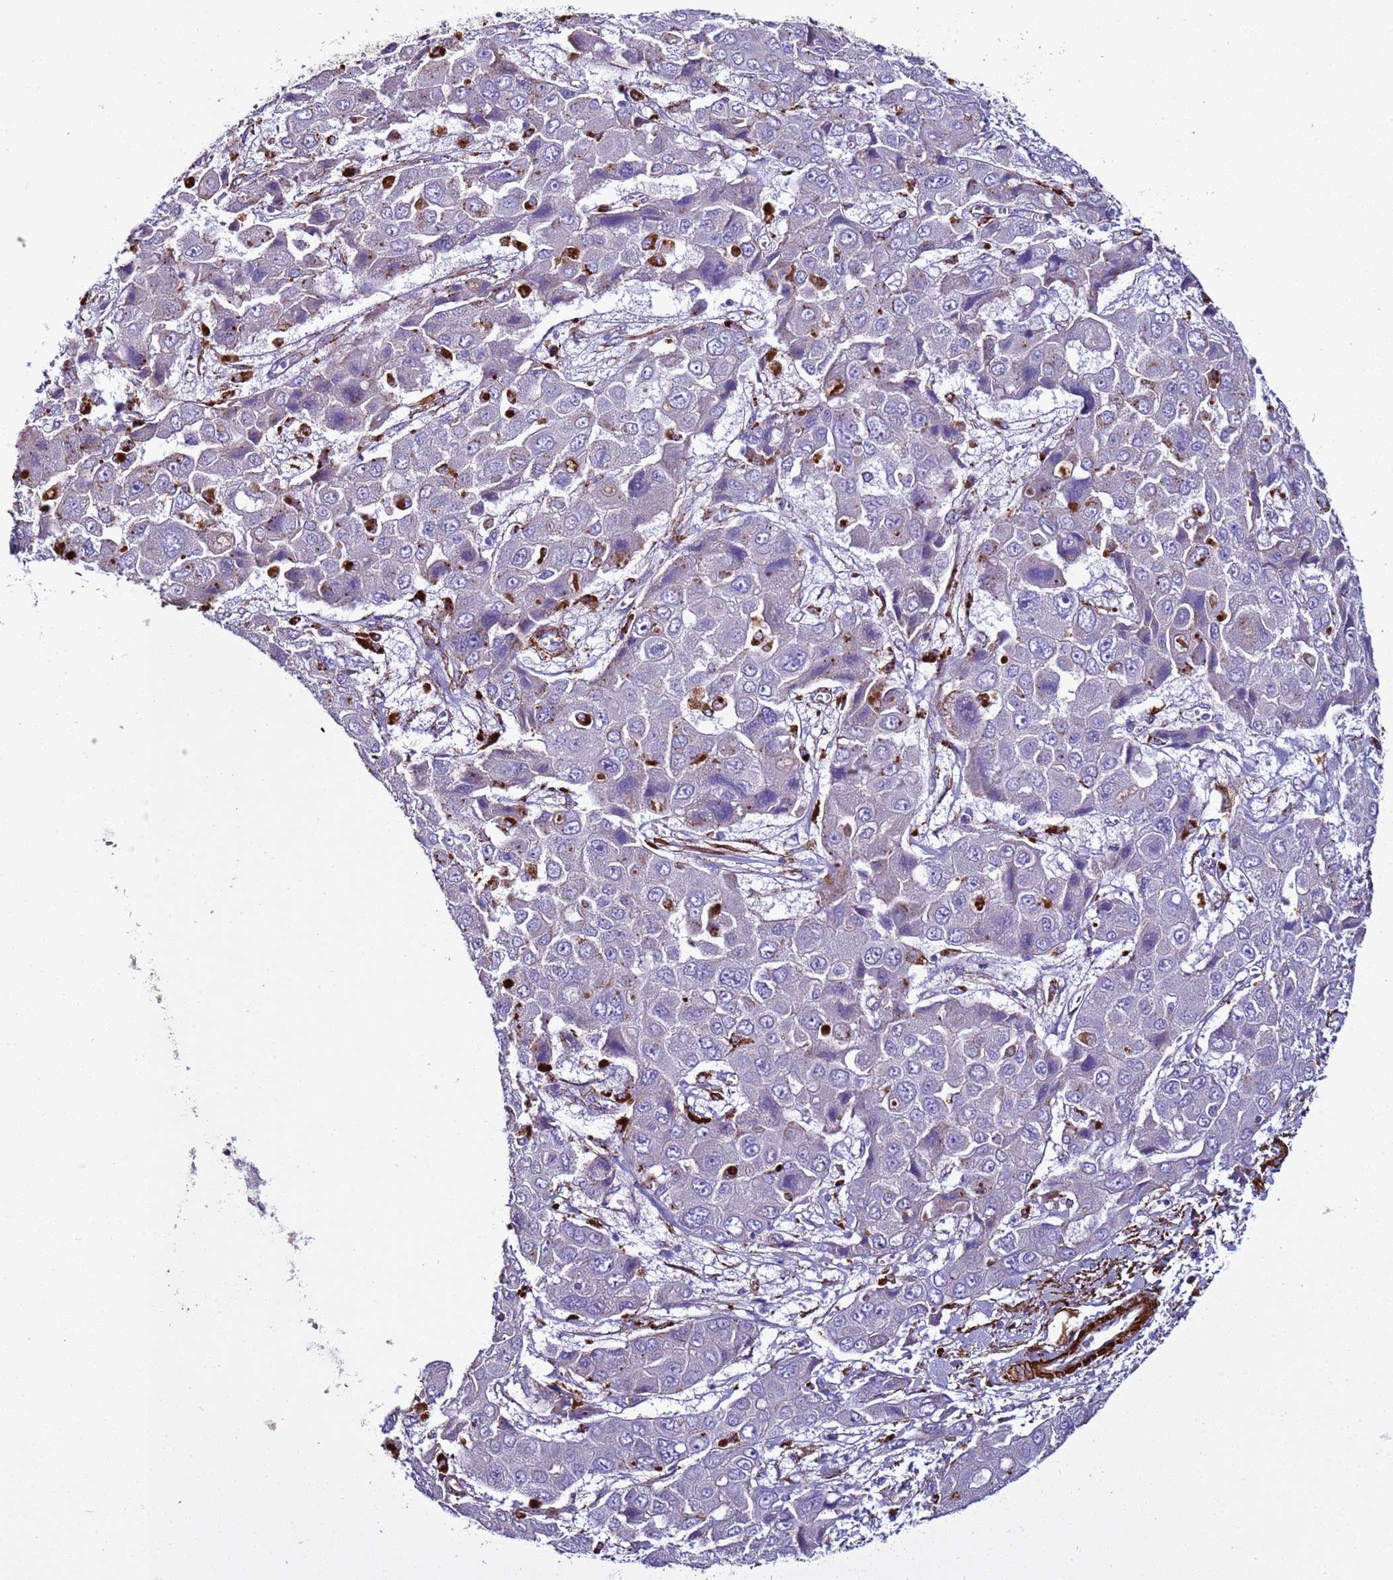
{"staining": {"intensity": "negative", "quantity": "none", "location": "none"}, "tissue": "liver cancer", "cell_type": "Tumor cells", "image_type": "cancer", "snomed": [{"axis": "morphology", "description": "Cholangiocarcinoma"}, {"axis": "topography", "description": "Liver"}], "caption": "Tumor cells are negative for brown protein staining in liver cholangiocarcinoma. (Stains: DAB IHC with hematoxylin counter stain, Microscopy: brightfield microscopy at high magnification).", "gene": "RABL2B", "patient": {"sex": "male", "age": 67}}